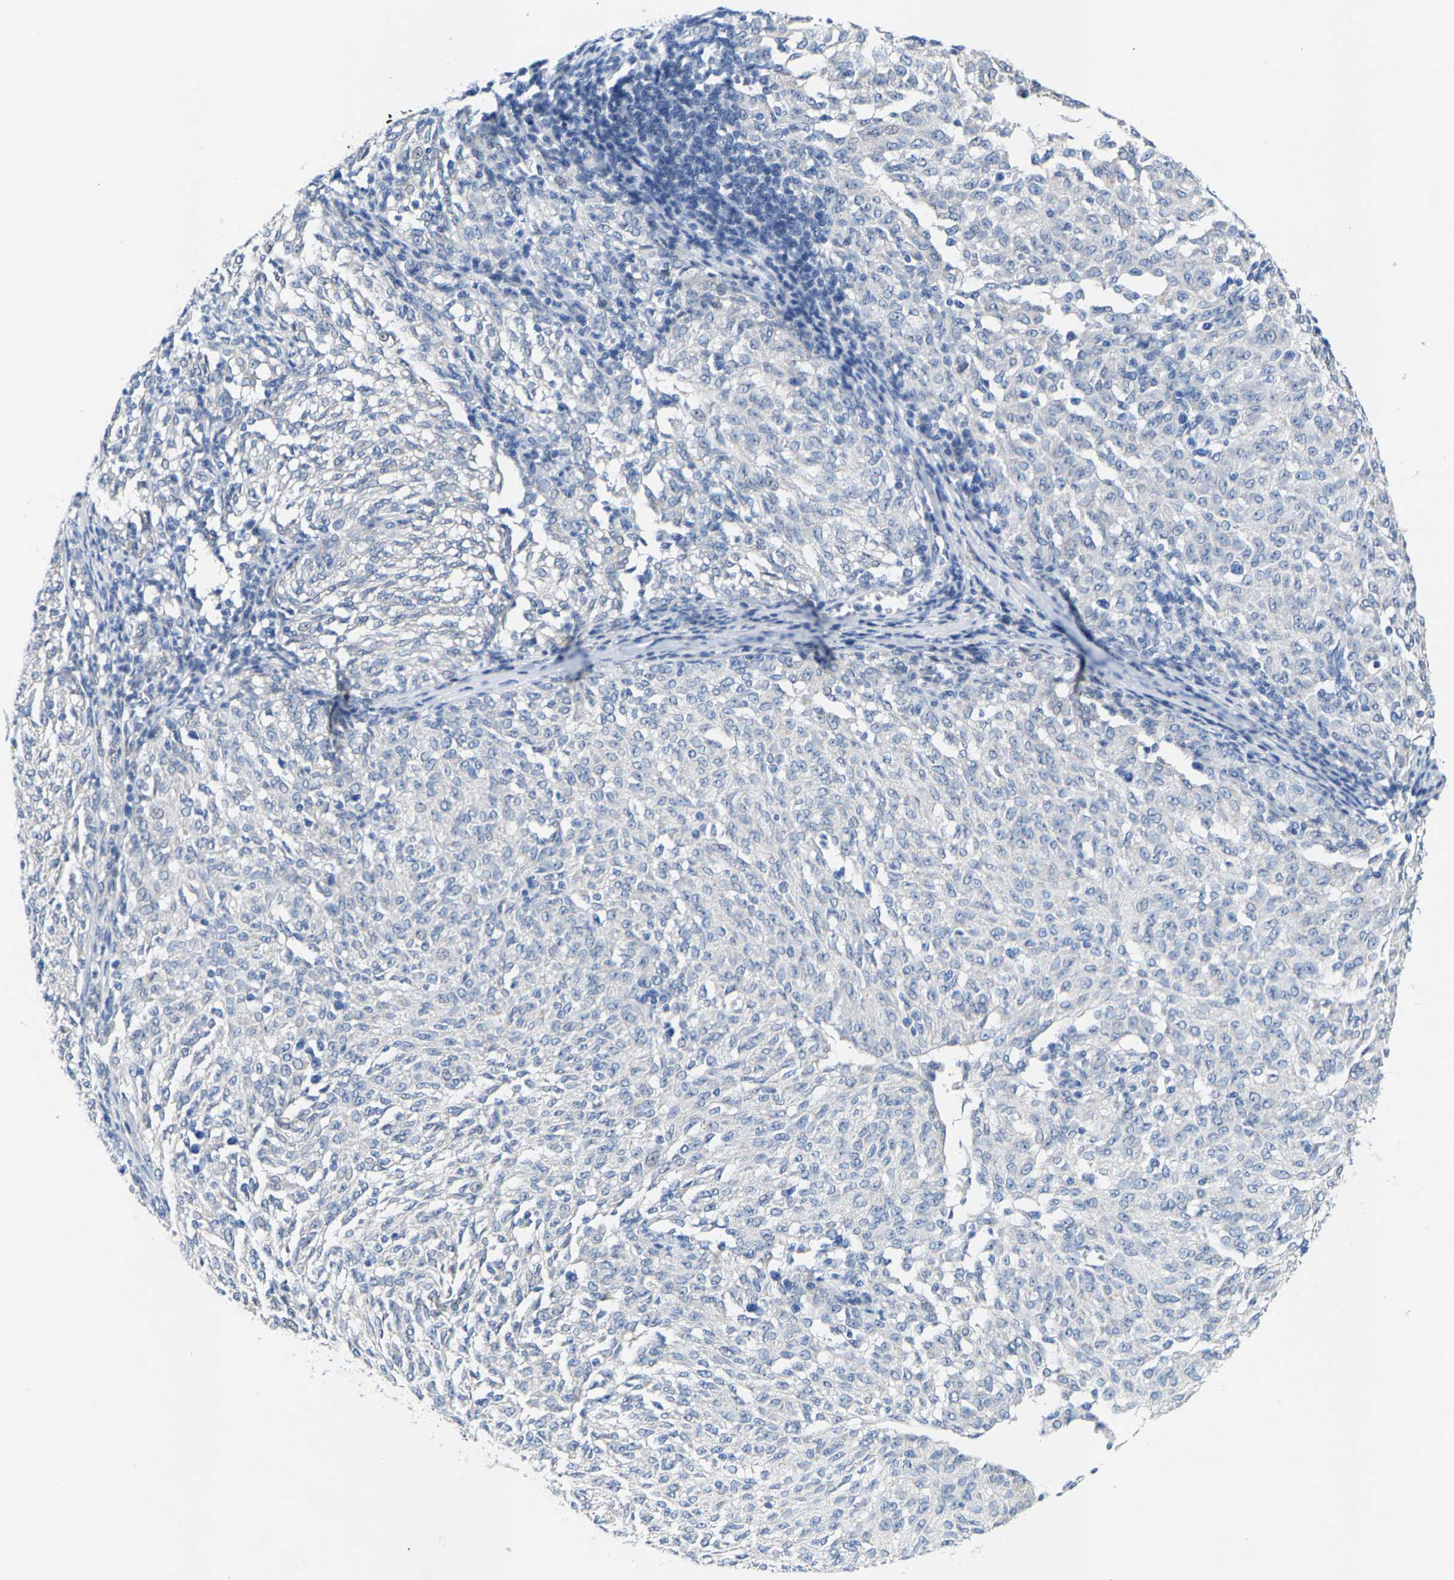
{"staining": {"intensity": "negative", "quantity": "none", "location": "none"}, "tissue": "melanoma", "cell_type": "Tumor cells", "image_type": "cancer", "snomed": [{"axis": "morphology", "description": "Malignant melanoma, NOS"}, {"axis": "topography", "description": "Skin"}], "caption": "High magnification brightfield microscopy of malignant melanoma stained with DAB (brown) and counterstained with hematoxylin (blue): tumor cells show no significant staining. The staining is performed using DAB (3,3'-diaminobenzidine) brown chromogen with nuclei counter-stained in using hematoxylin.", "gene": "KLHL1", "patient": {"sex": "female", "age": 72}}